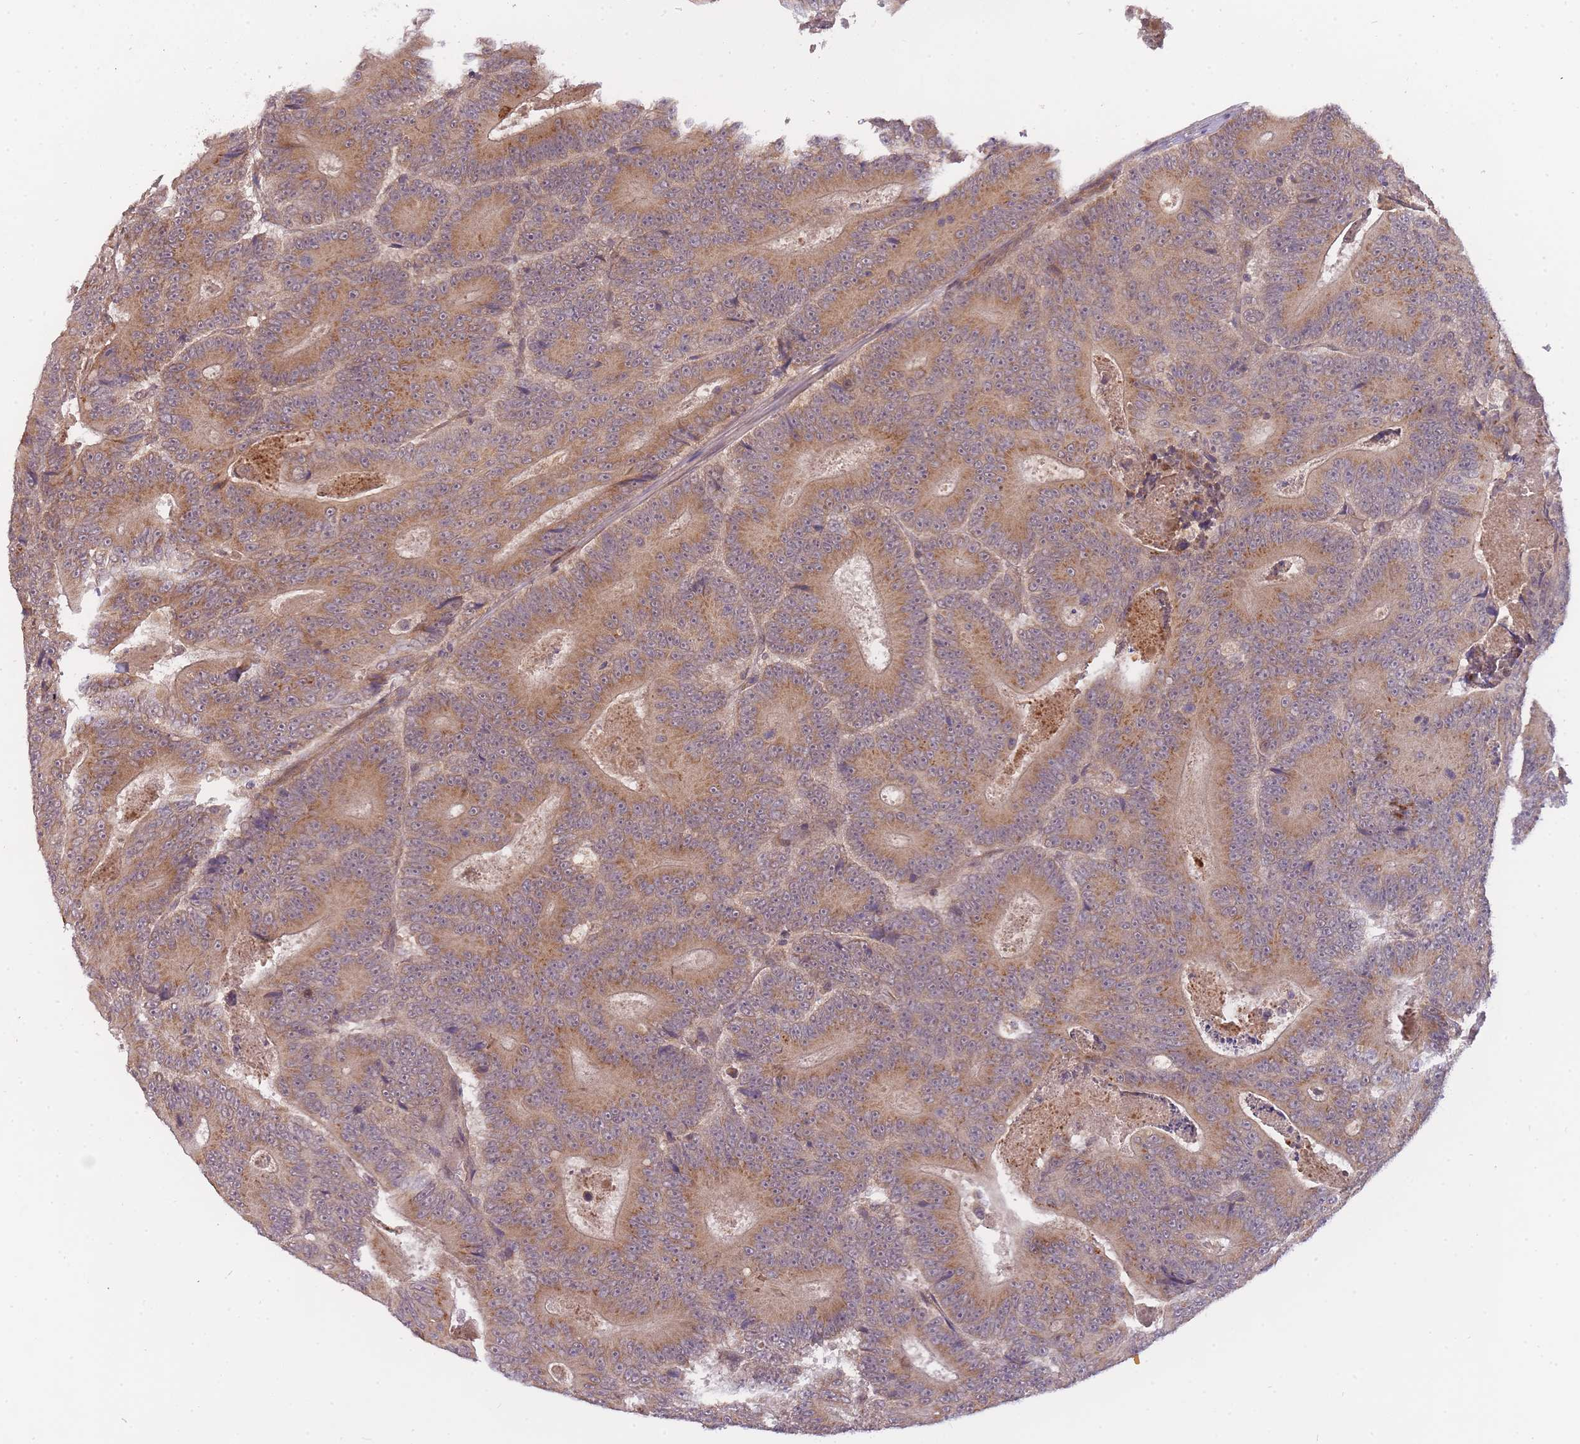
{"staining": {"intensity": "moderate", "quantity": ">75%", "location": "cytoplasmic/membranous"}, "tissue": "colorectal cancer", "cell_type": "Tumor cells", "image_type": "cancer", "snomed": [{"axis": "morphology", "description": "Adenocarcinoma, NOS"}, {"axis": "topography", "description": "Colon"}], "caption": "Approximately >75% of tumor cells in human colorectal cancer (adenocarcinoma) exhibit moderate cytoplasmic/membranous protein expression as visualized by brown immunohistochemical staining.", "gene": "SMC6", "patient": {"sex": "male", "age": 83}}